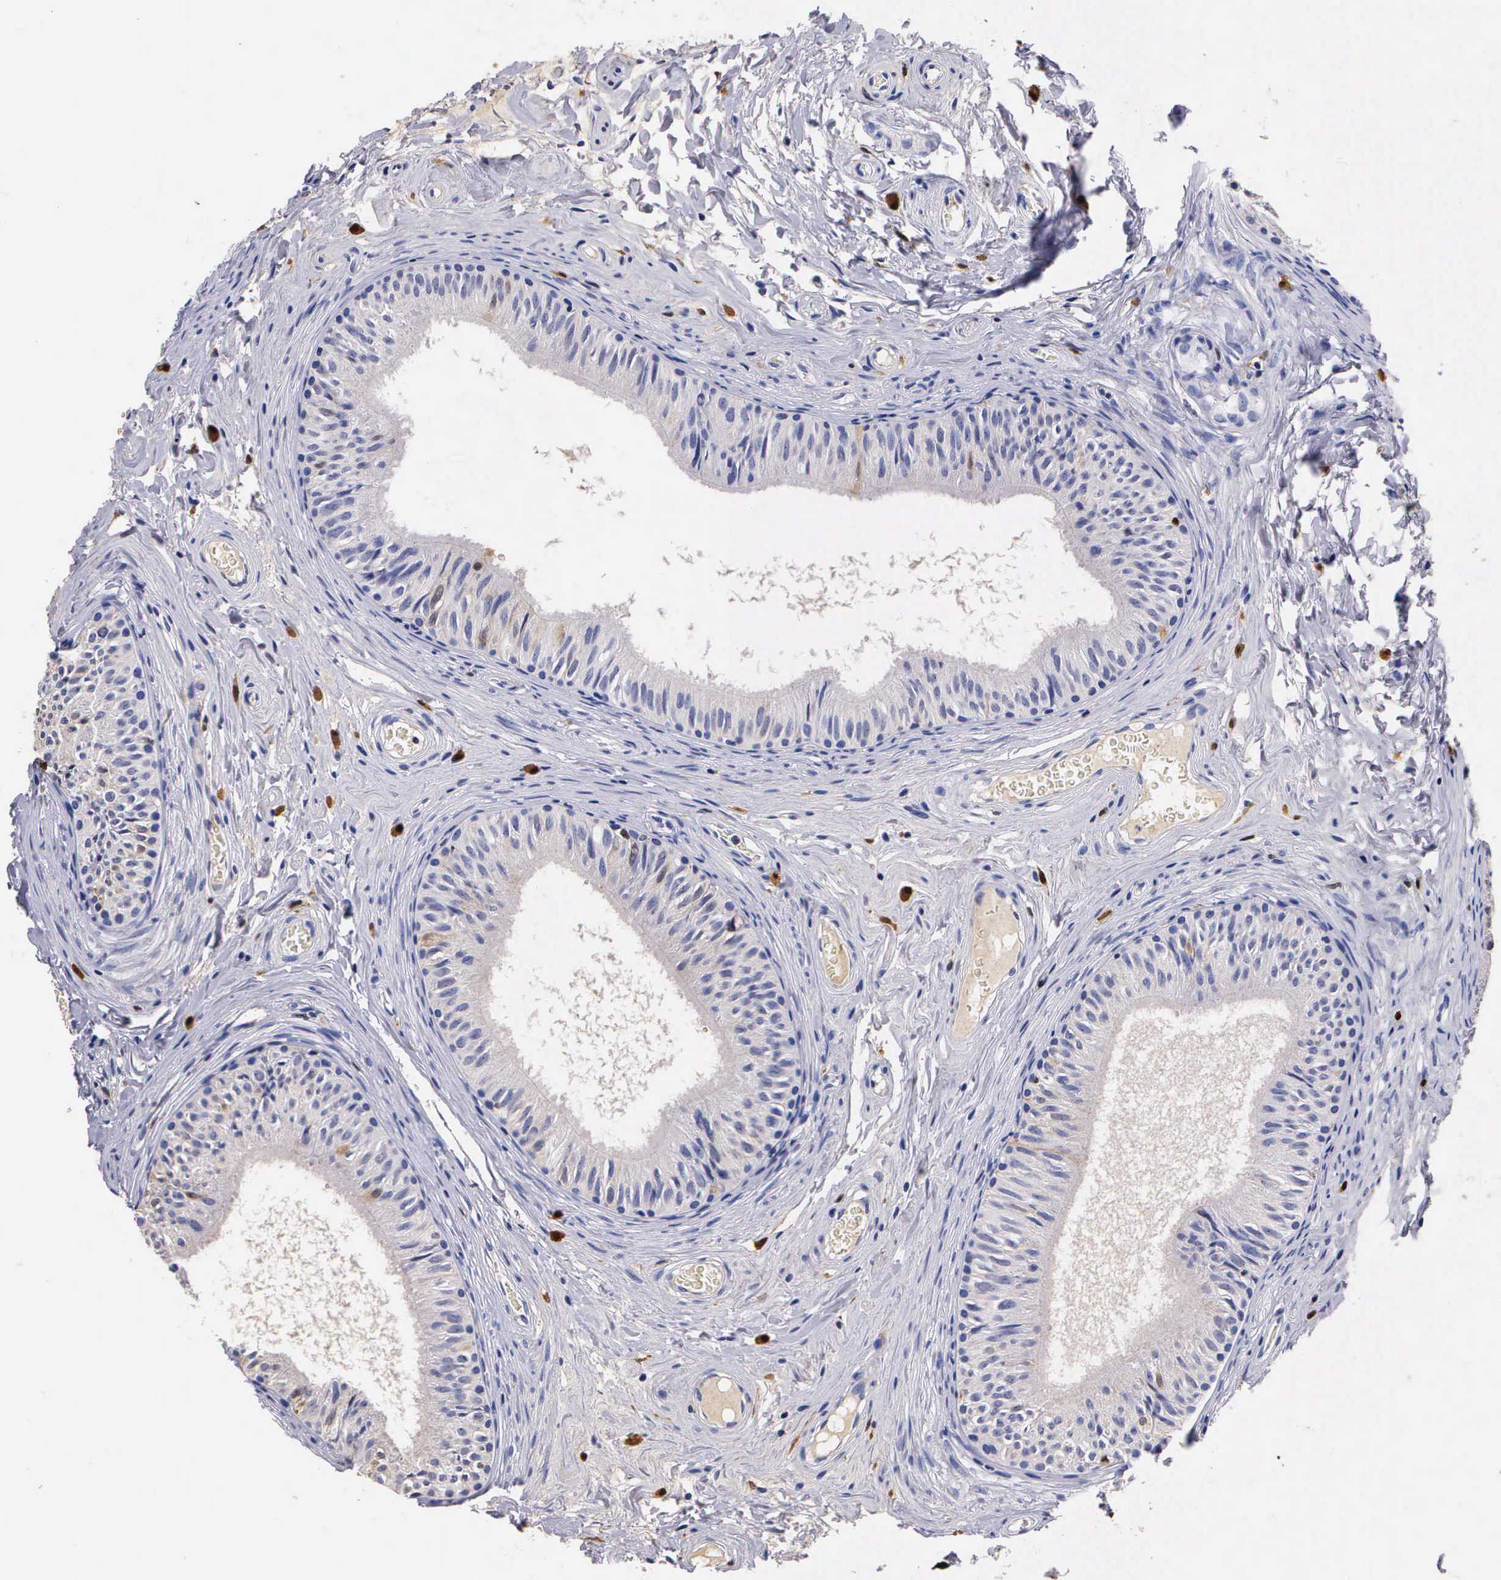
{"staining": {"intensity": "negative", "quantity": "none", "location": "none"}, "tissue": "epididymis", "cell_type": "Glandular cells", "image_type": "normal", "snomed": [{"axis": "morphology", "description": "Normal tissue, NOS"}, {"axis": "topography", "description": "Epididymis"}], "caption": "This is an IHC histopathology image of unremarkable human epididymis. There is no staining in glandular cells.", "gene": "RENBP", "patient": {"sex": "male", "age": 23}}